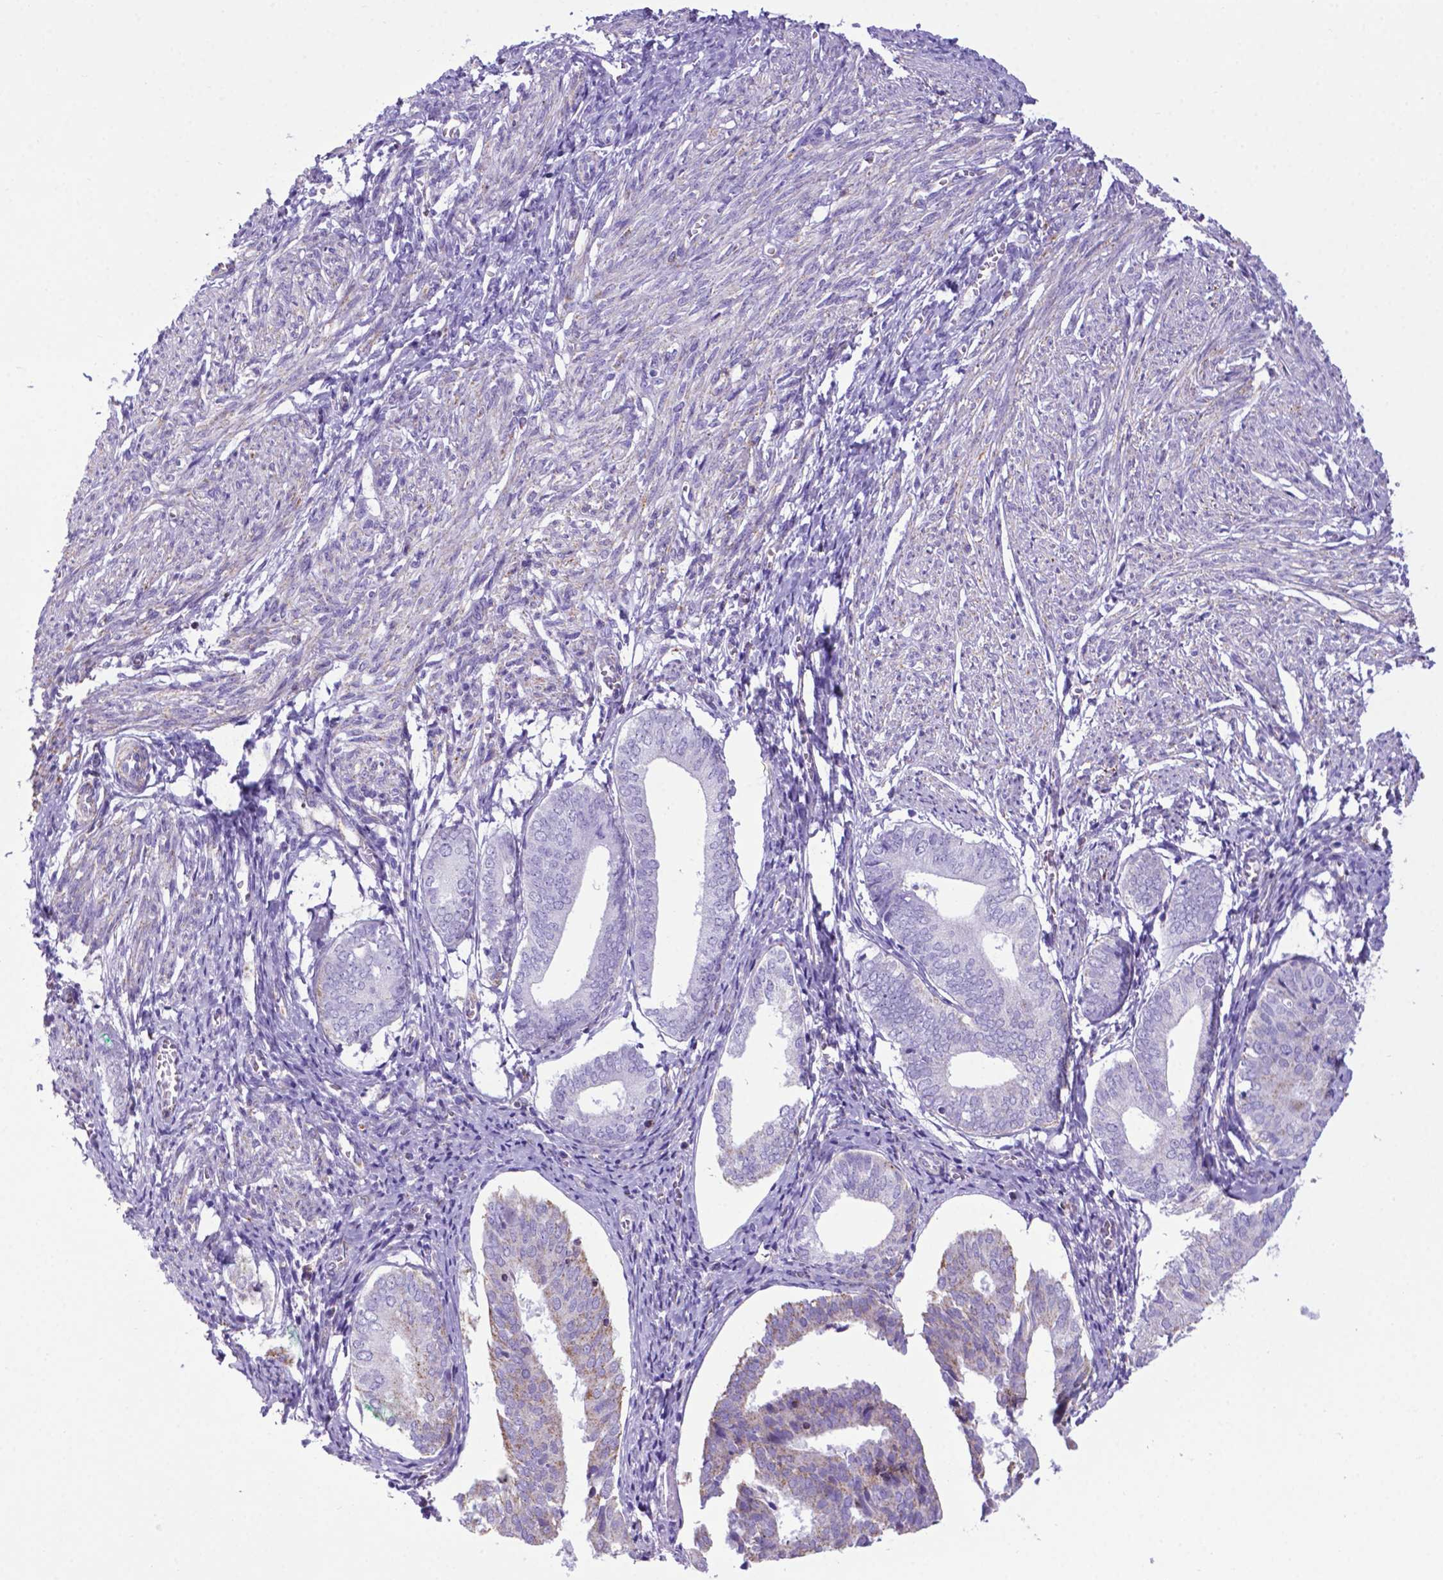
{"staining": {"intensity": "negative", "quantity": "none", "location": "none"}, "tissue": "endometrium", "cell_type": "Cells in endometrial stroma", "image_type": "normal", "snomed": [{"axis": "morphology", "description": "Normal tissue, NOS"}, {"axis": "topography", "description": "Endometrium"}], "caption": "This is an IHC micrograph of benign endometrium. There is no positivity in cells in endometrial stroma.", "gene": "POU3F3", "patient": {"sex": "female", "age": 50}}